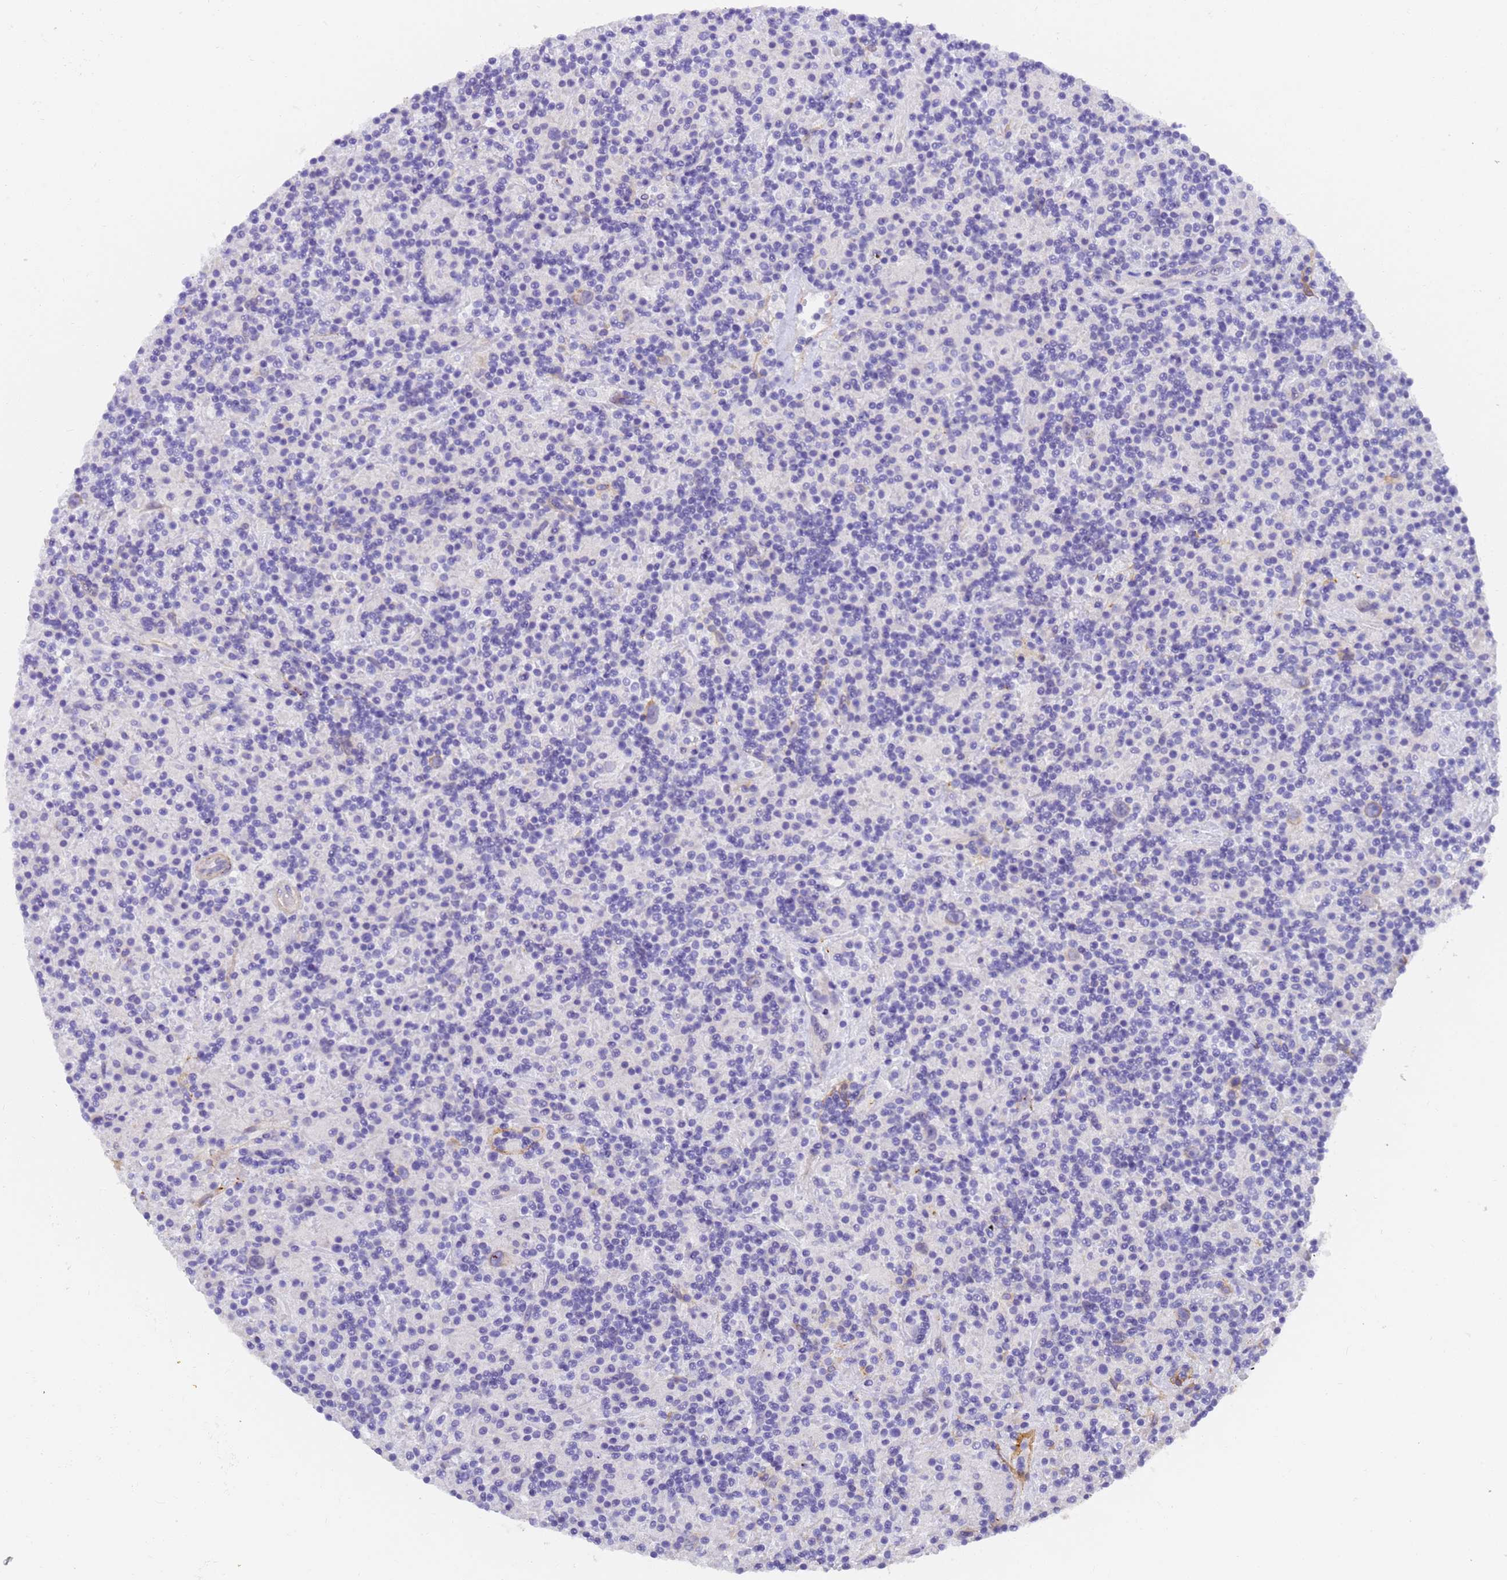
{"staining": {"intensity": "negative", "quantity": "none", "location": "none"}, "tissue": "lymphoma", "cell_type": "Tumor cells", "image_type": "cancer", "snomed": [{"axis": "morphology", "description": "Hodgkin's disease, NOS"}, {"axis": "topography", "description": "Lymph node"}], "caption": "This is an immunohistochemistry image of lymphoma. There is no expression in tumor cells.", "gene": "MVB12A", "patient": {"sex": "male", "age": 70}}